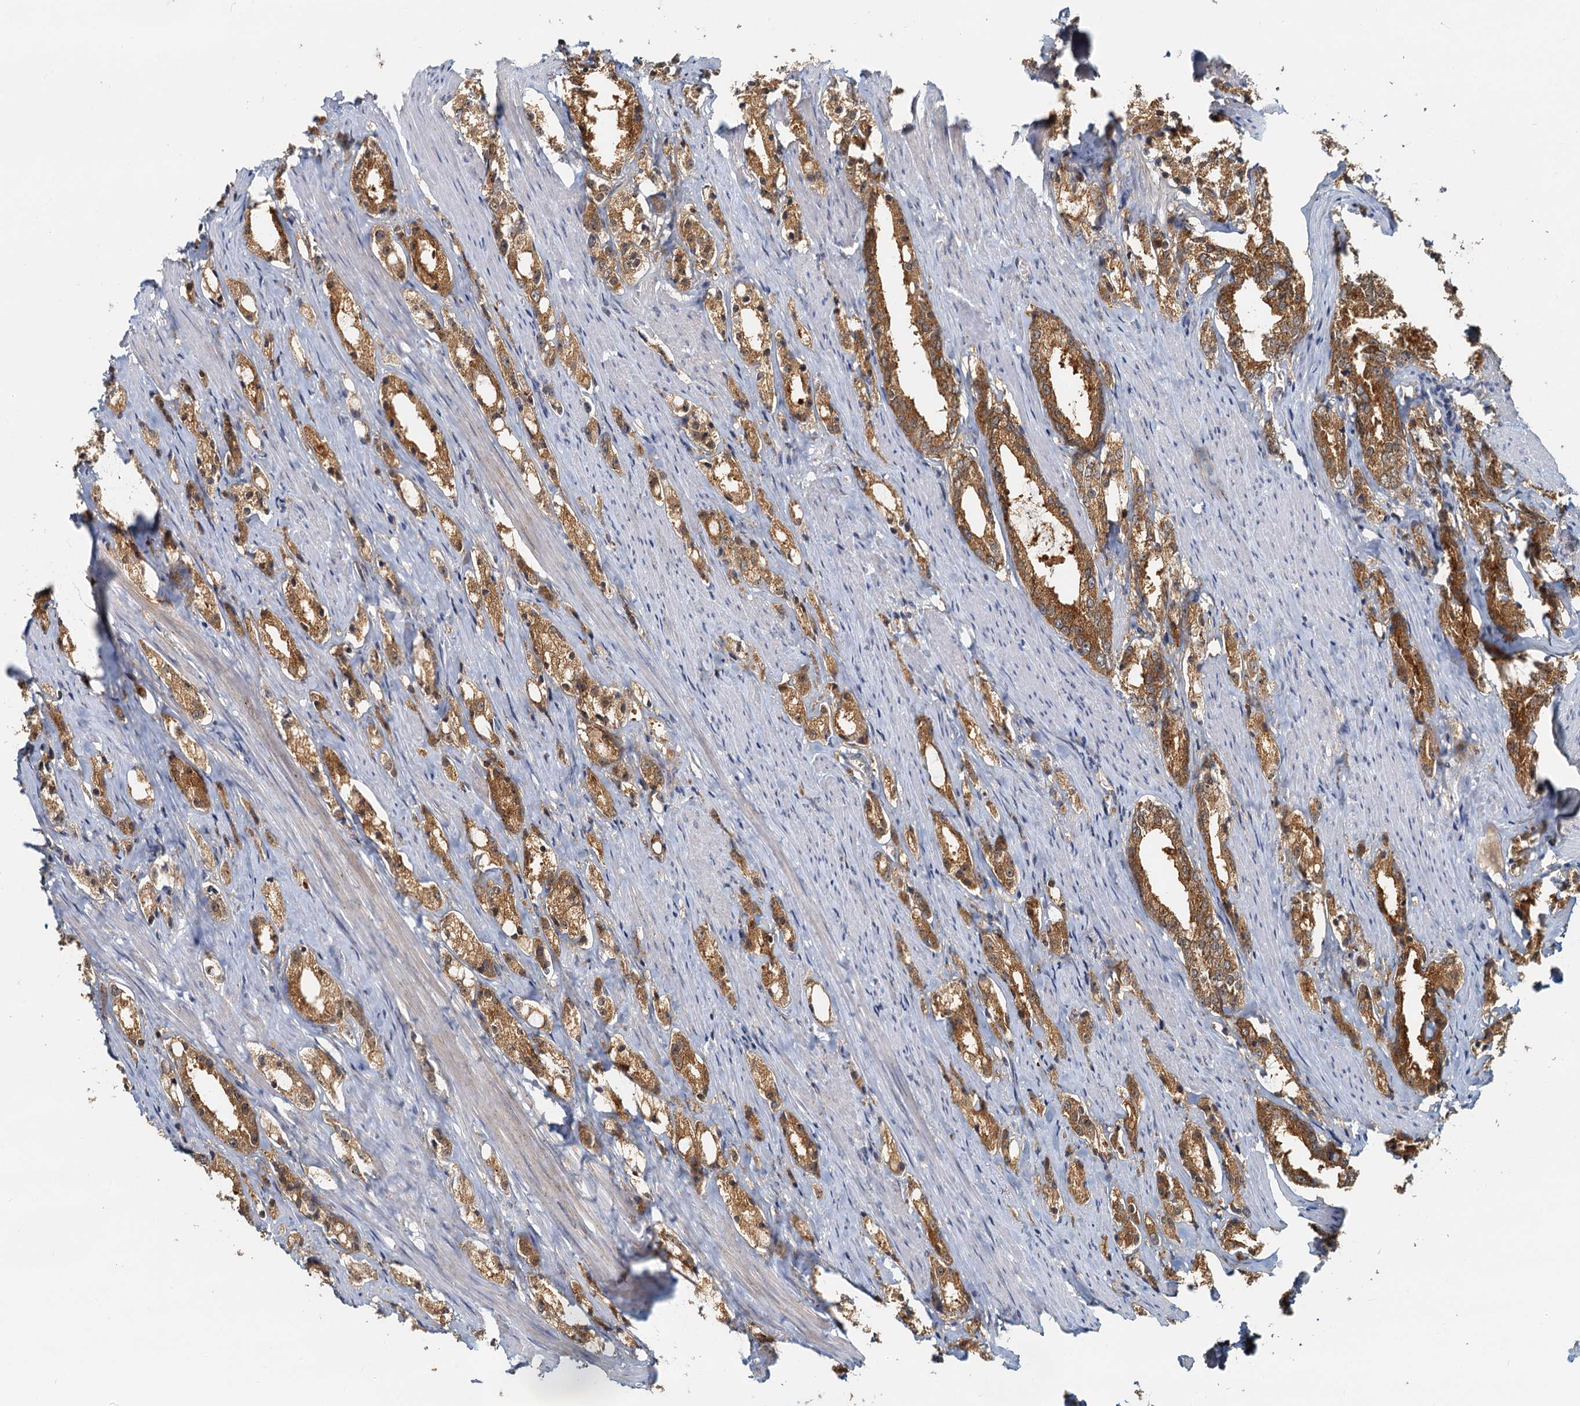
{"staining": {"intensity": "moderate", "quantity": ">75%", "location": "cytoplasmic/membranous"}, "tissue": "prostate cancer", "cell_type": "Tumor cells", "image_type": "cancer", "snomed": [{"axis": "morphology", "description": "Adenocarcinoma, High grade"}, {"axis": "topography", "description": "Prostate"}], "caption": "This image displays IHC staining of human adenocarcinoma (high-grade) (prostate), with medium moderate cytoplasmic/membranous positivity in about >75% of tumor cells.", "gene": "TOLLIP", "patient": {"sex": "male", "age": 66}}